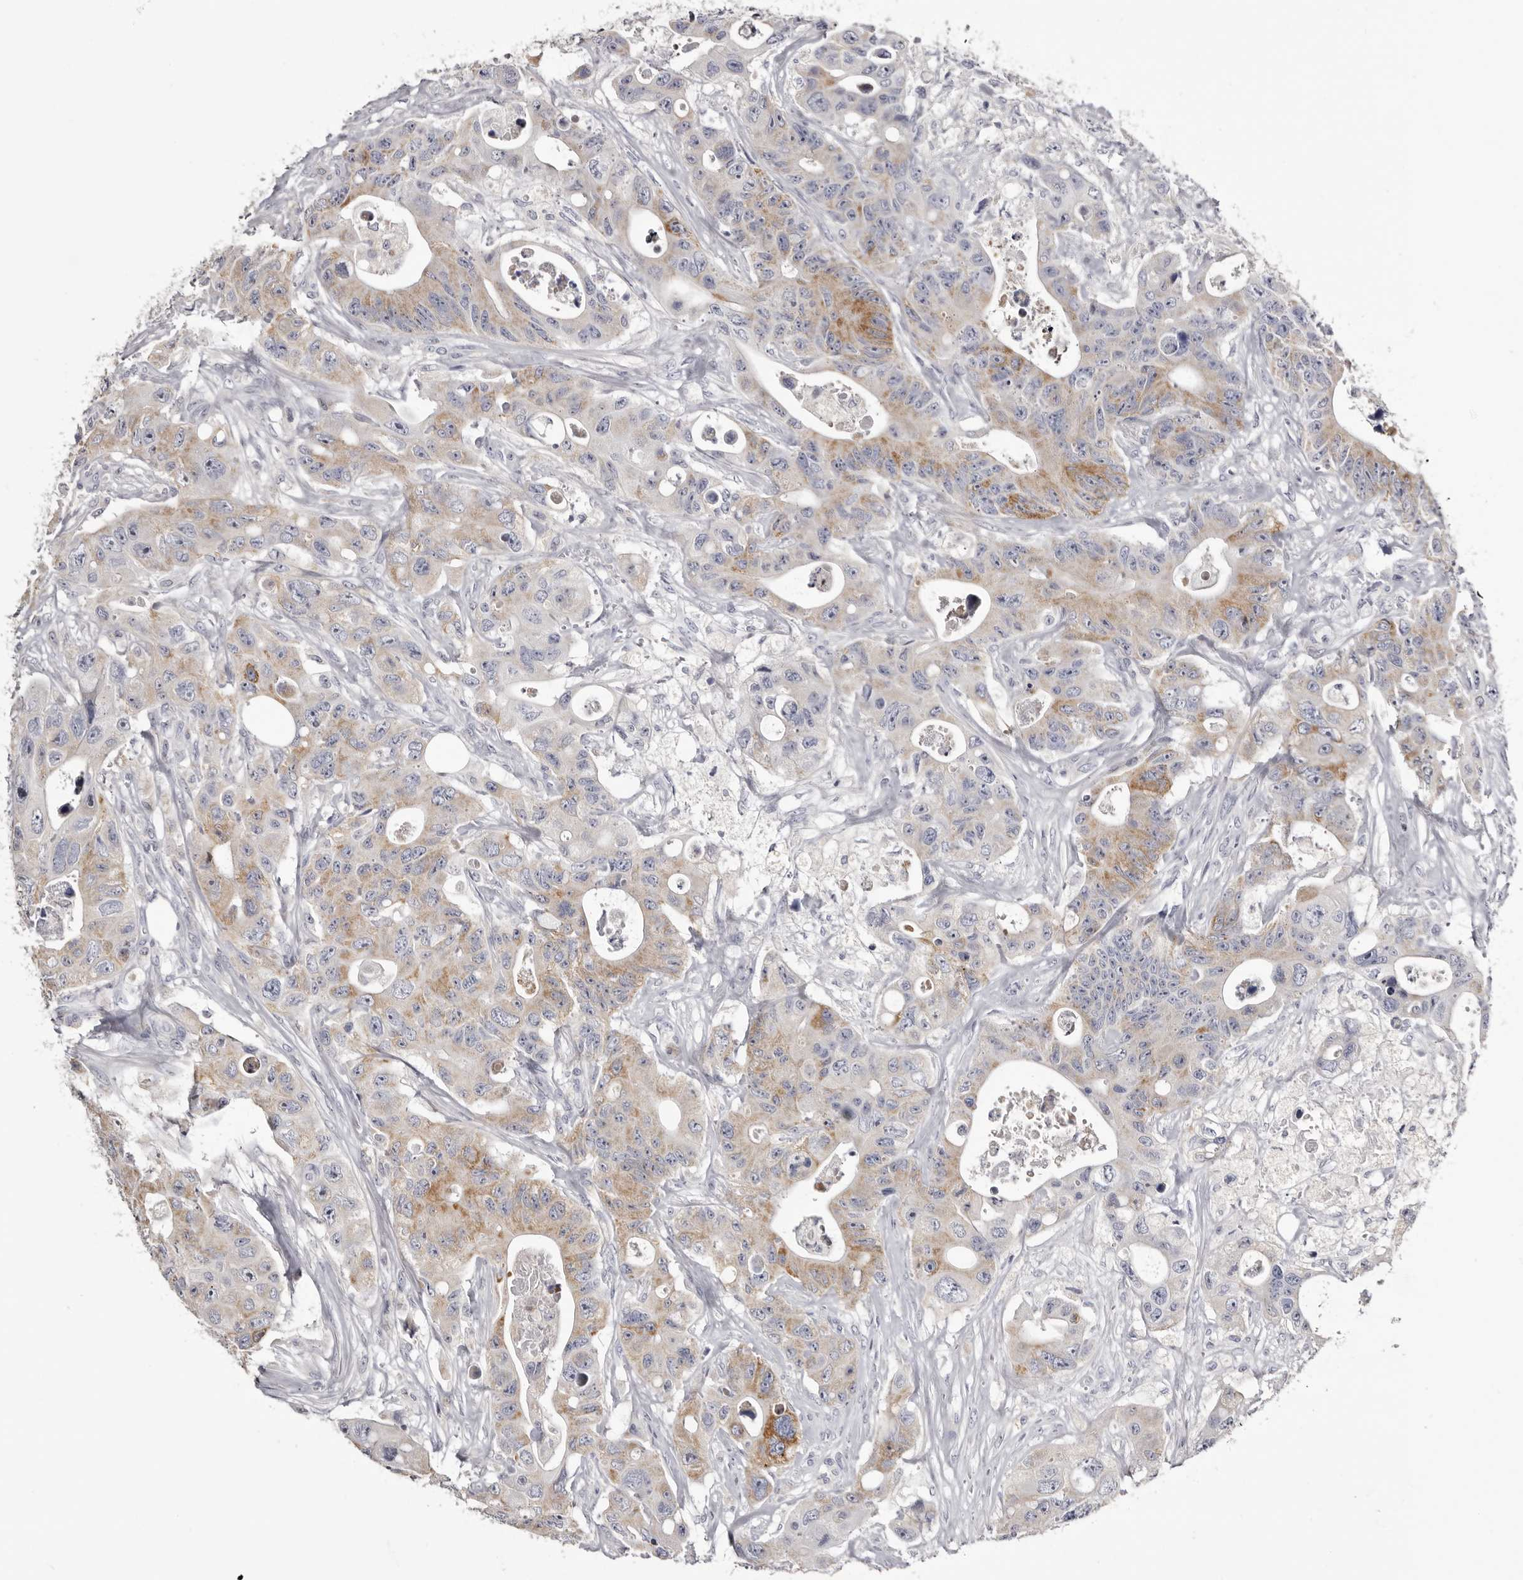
{"staining": {"intensity": "moderate", "quantity": "<25%", "location": "cytoplasmic/membranous"}, "tissue": "colorectal cancer", "cell_type": "Tumor cells", "image_type": "cancer", "snomed": [{"axis": "morphology", "description": "Adenocarcinoma, NOS"}, {"axis": "topography", "description": "Colon"}], "caption": "About <25% of tumor cells in human adenocarcinoma (colorectal) reveal moderate cytoplasmic/membranous protein staining as visualized by brown immunohistochemical staining.", "gene": "CASQ1", "patient": {"sex": "female", "age": 46}}